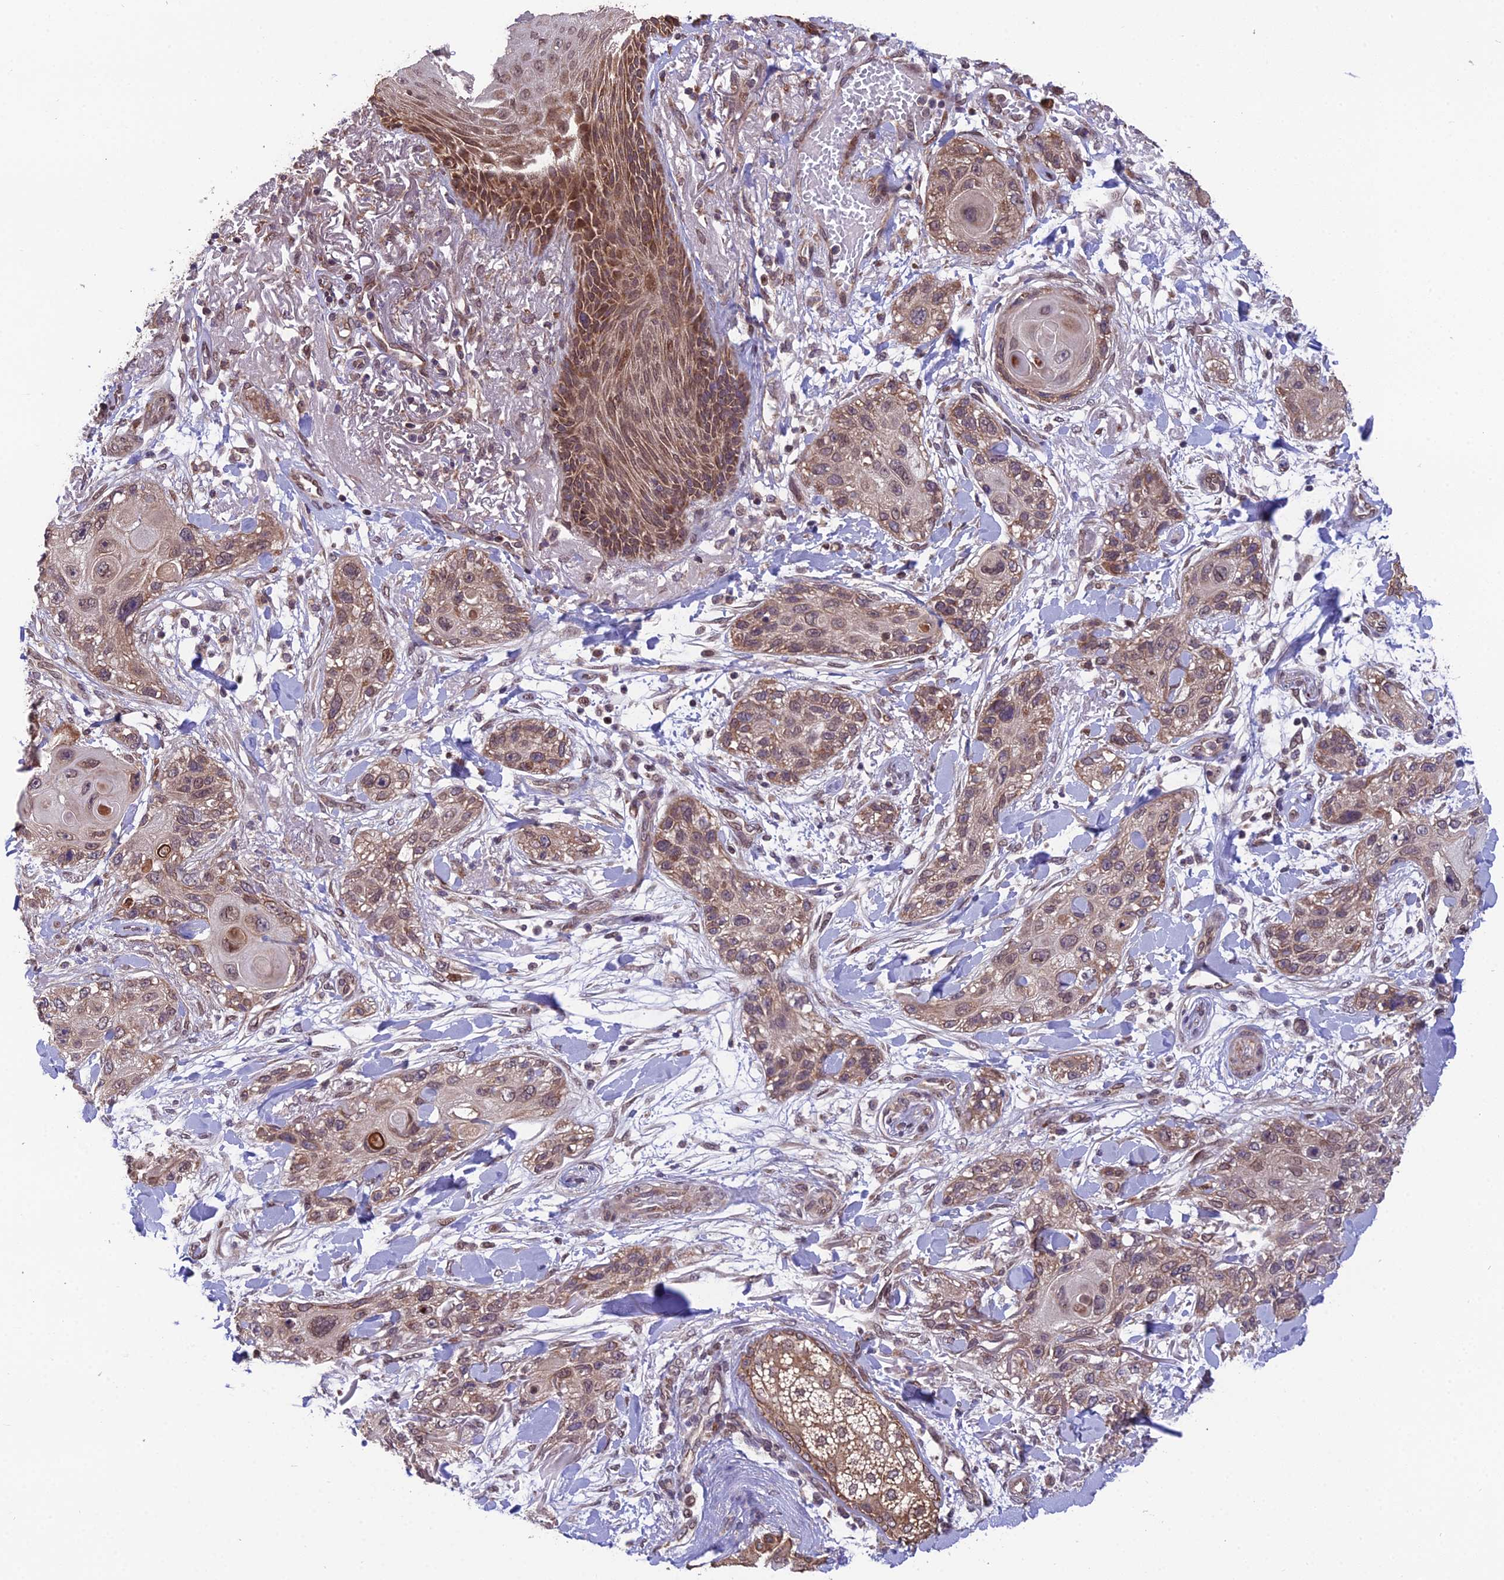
{"staining": {"intensity": "moderate", "quantity": ">75%", "location": "cytoplasmic/membranous,nuclear"}, "tissue": "skin cancer", "cell_type": "Tumor cells", "image_type": "cancer", "snomed": [{"axis": "morphology", "description": "Normal tissue, NOS"}, {"axis": "morphology", "description": "Squamous cell carcinoma, NOS"}, {"axis": "topography", "description": "Skin"}], "caption": "Approximately >75% of tumor cells in squamous cell carcinoma (skin) reveal moderate cytoplasmic/membranous and nuclear protein positivity as visualized by brown immunohistochemical staining.", "gene": "CYP2R1", "patient": {"sex": "male", "age": 72}}